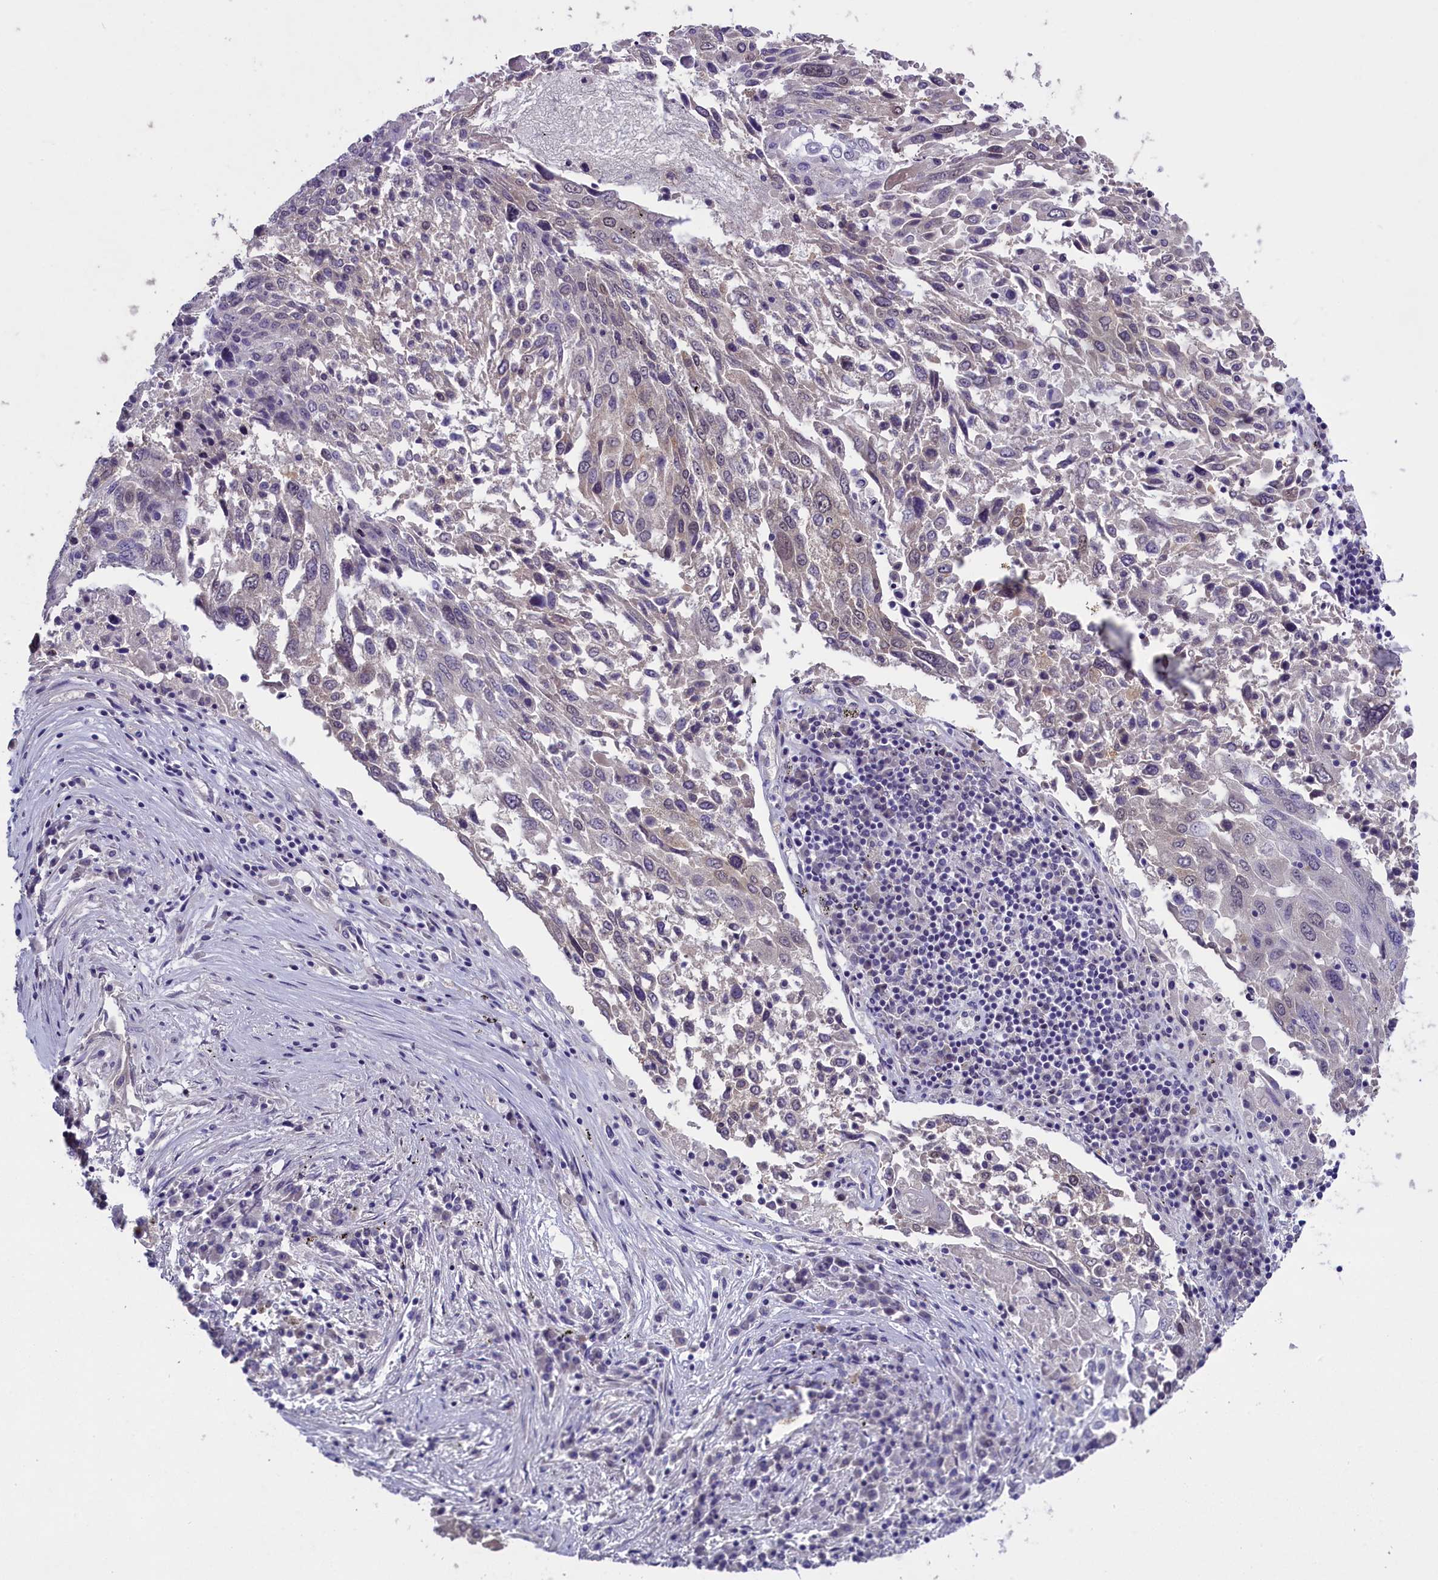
{"staining": {"intensity": "negative", "quantity": "none", "location": "none"}, "tissue": "lung cancer", "cell_type": "Tumor cells", "image_type": "cancer", "snomed": [{"axis": "morphology", "description": "Squamous cell carcinoma, NOS"}, {"axis": "topography", "description": "Lung"}], "caption": "Human lung squamous cell carcinoma stained for a protein using immunohistochemistry (IHC) reveals no positivity in tumor cells.", "gene": "ENPP6", "patient": {"sex": "male", "age": 65}}